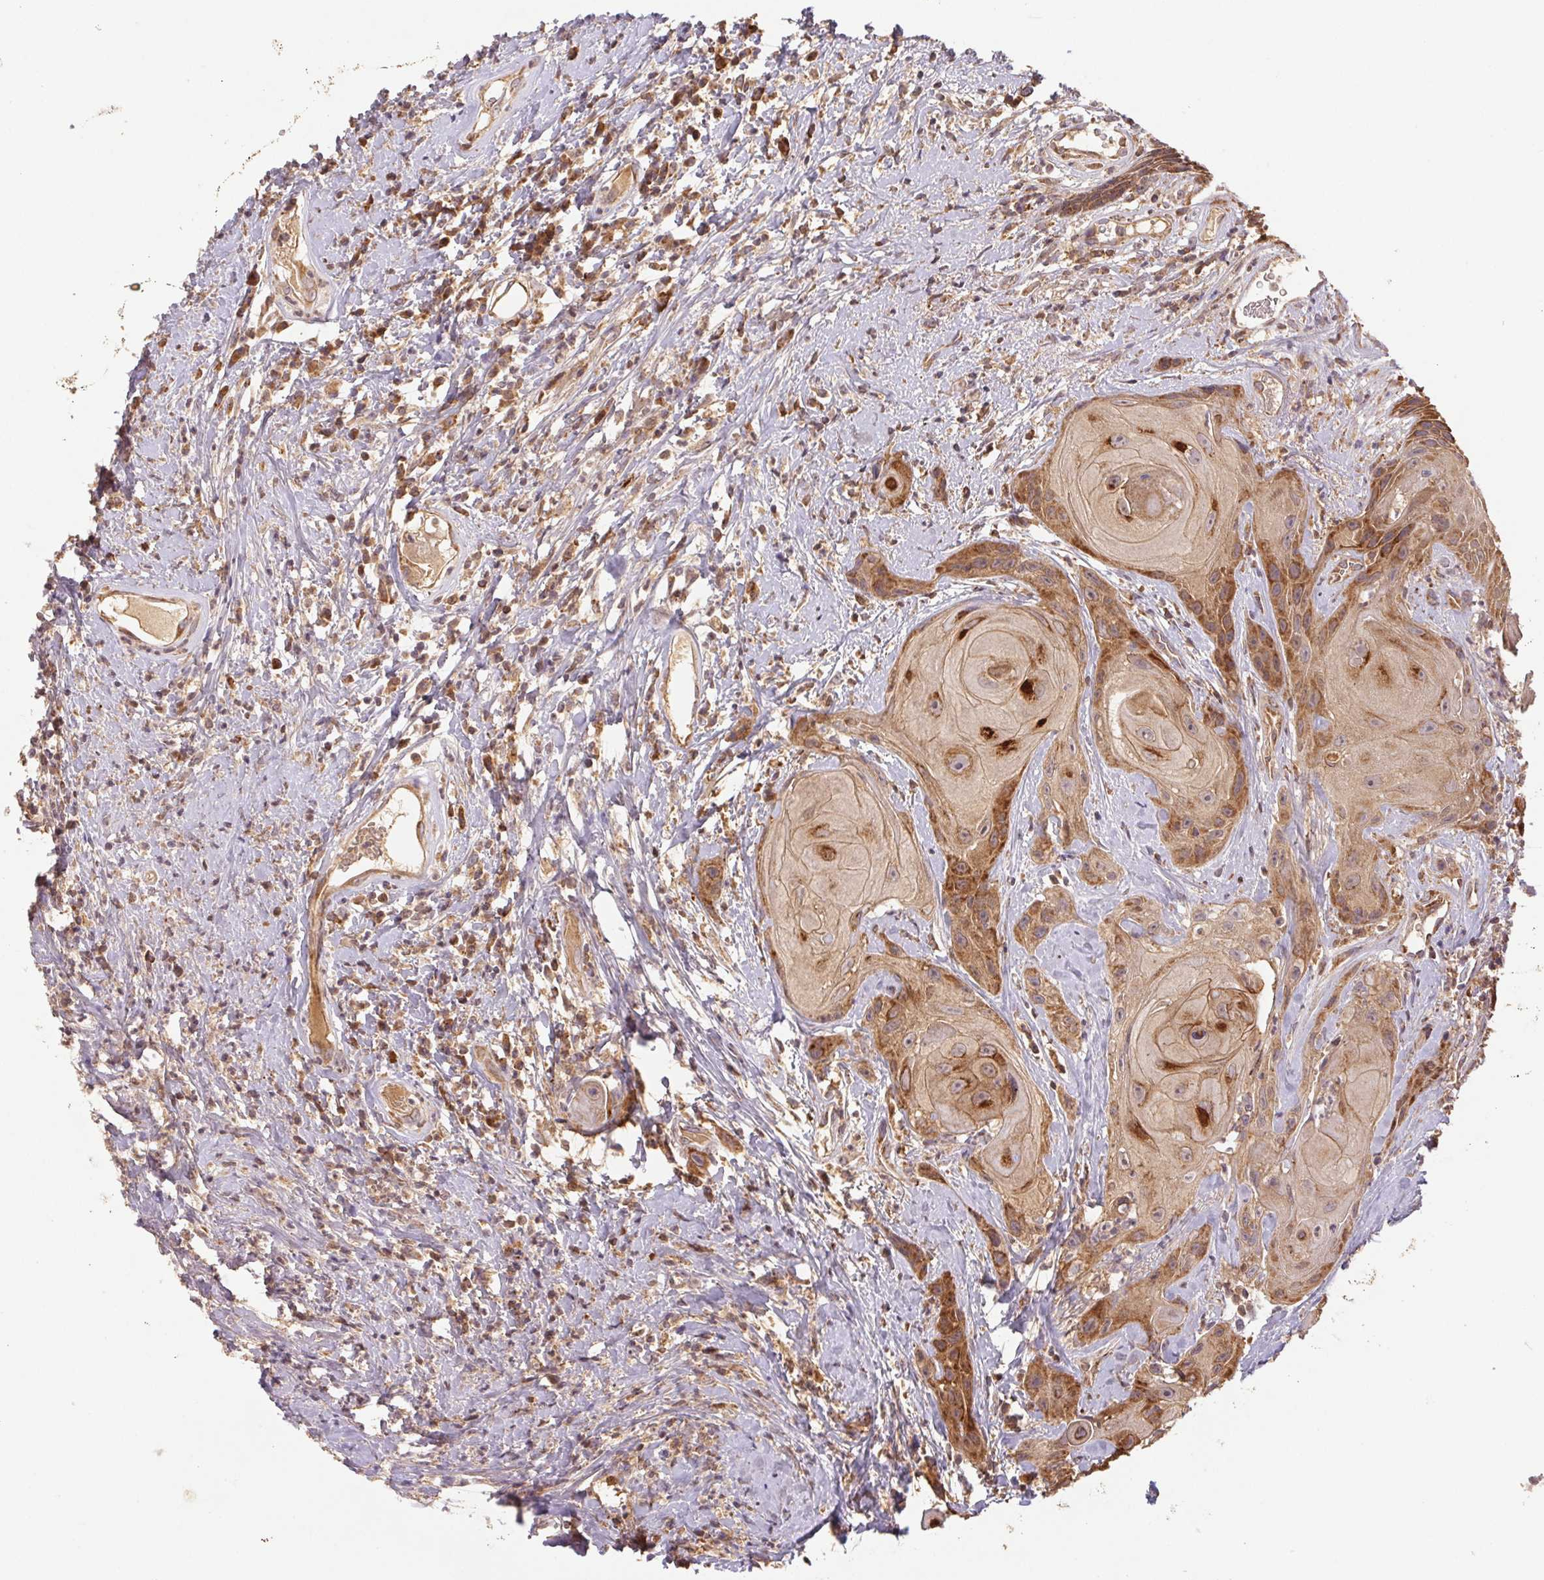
{"staining": {"intensity": "strong", "quantity": "25%-75%", "location": "cytoplasmic/membranous"}, "tissue": "head and neck cancer", "cell_type": "Tumor cells", "image_type": "cancer", "snomed": [{"axis": "morphology", "description": "Squamous cell carcinoma, NOS"}, {"axis": "topography", "description": "Head-Neck"}], "caption": "Head and neck cancer (squamous cell carcinoma) stained with immunohistochemistry (IHC) exhibits strong cytoplasmic/membranous positivity in about 25%-75% of tumor cells.", "gene": "MTHFD1", "patient": {"sex": "male", "age": 57}}